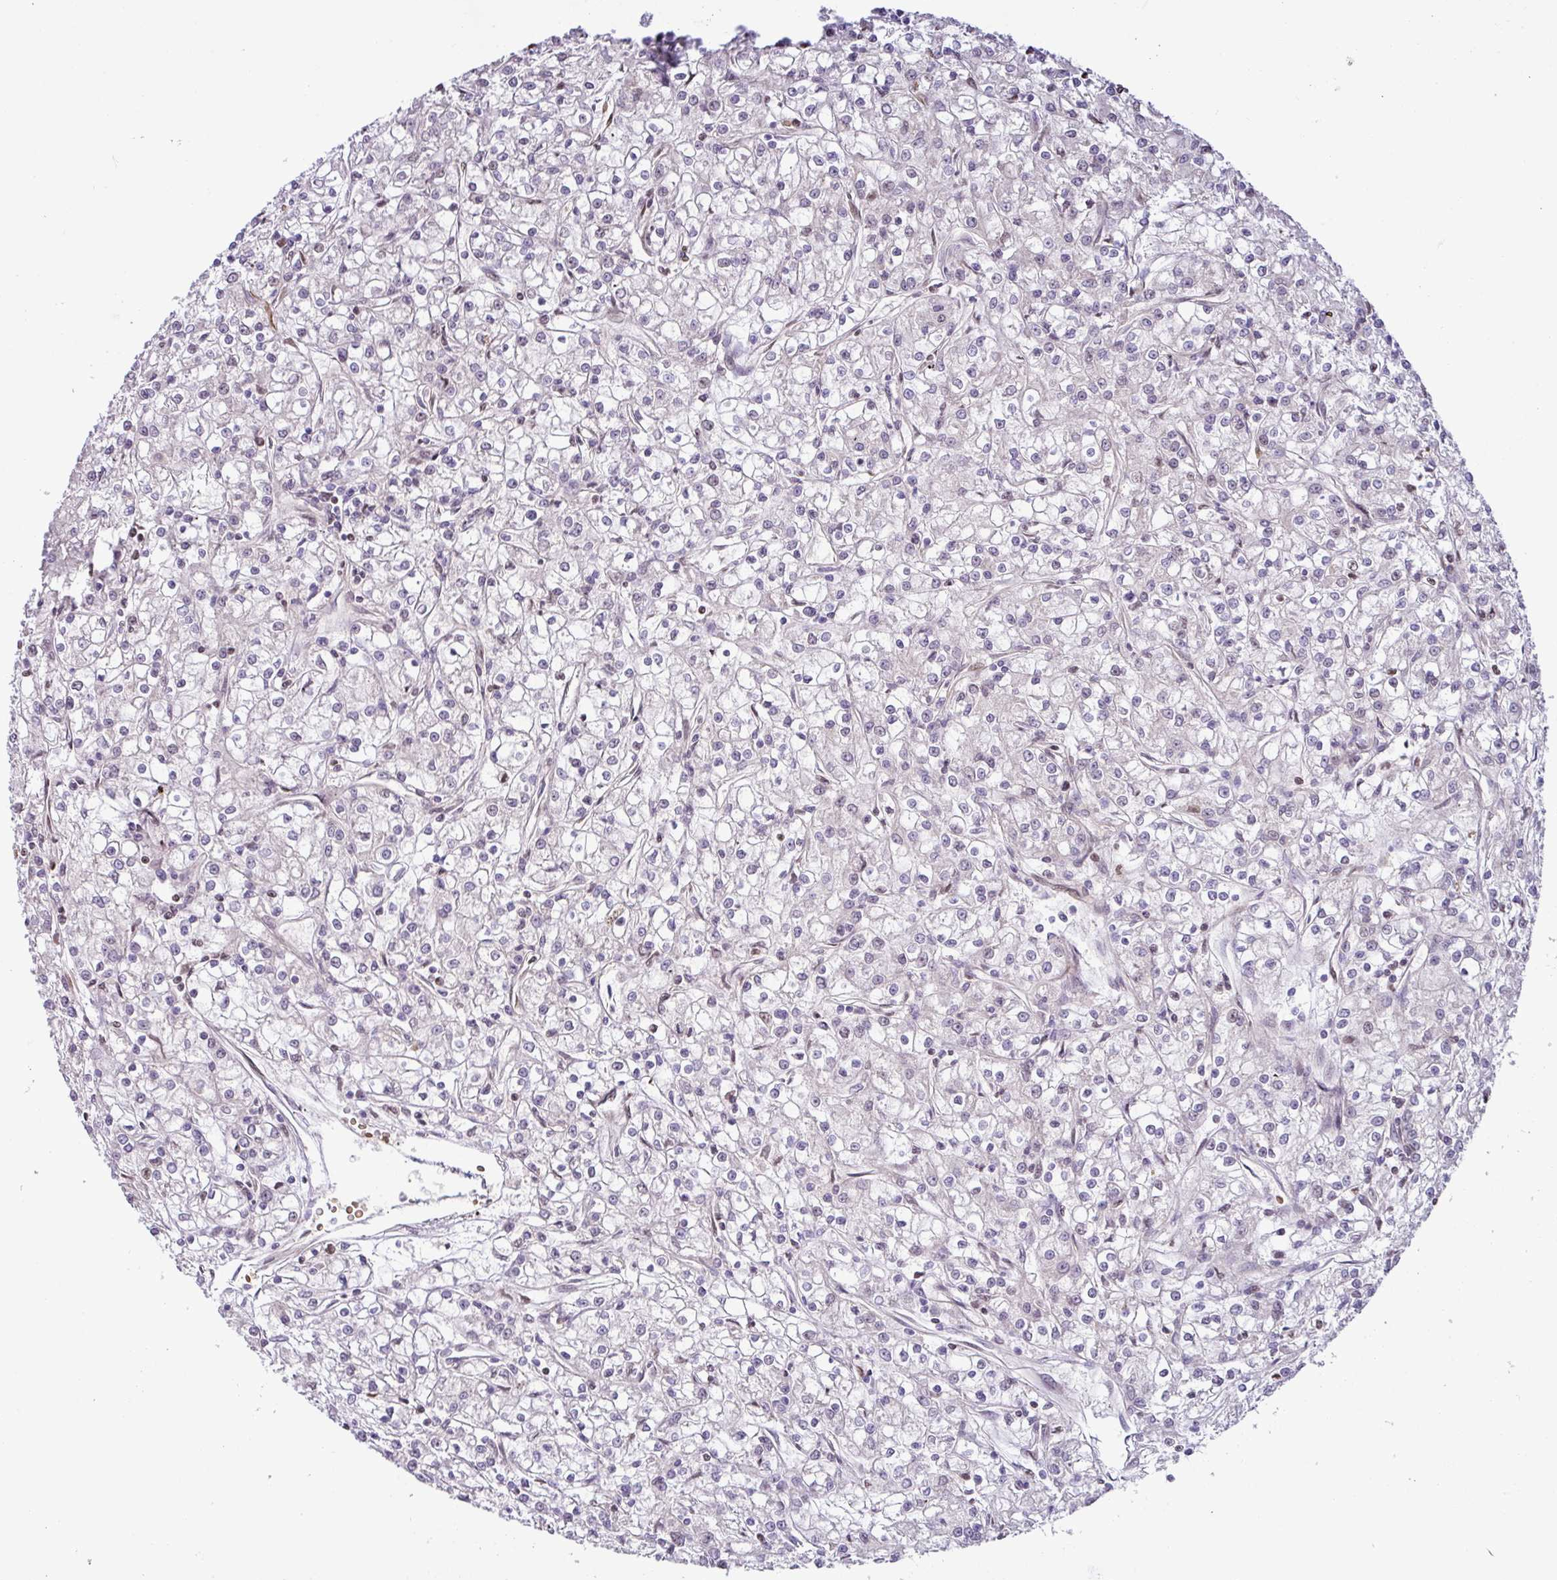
{"staining": {"intensity": "negative", "quantity": "none", "location": "none"}, "tissue": "renal cancer", "cell_type": "Tumor cells", "image_type": "cancer", "snomed": [{"axis": "morphology", "description": "Adenocarcinoma, NOS"}, {"axis": "topography", "description": "Kidney"}], "caption": "Tumor cells are negative for protein expression in human renal adenocarcinoma.", "gene": "PARP2", "patient": {"sex": "female", "age": 59}}